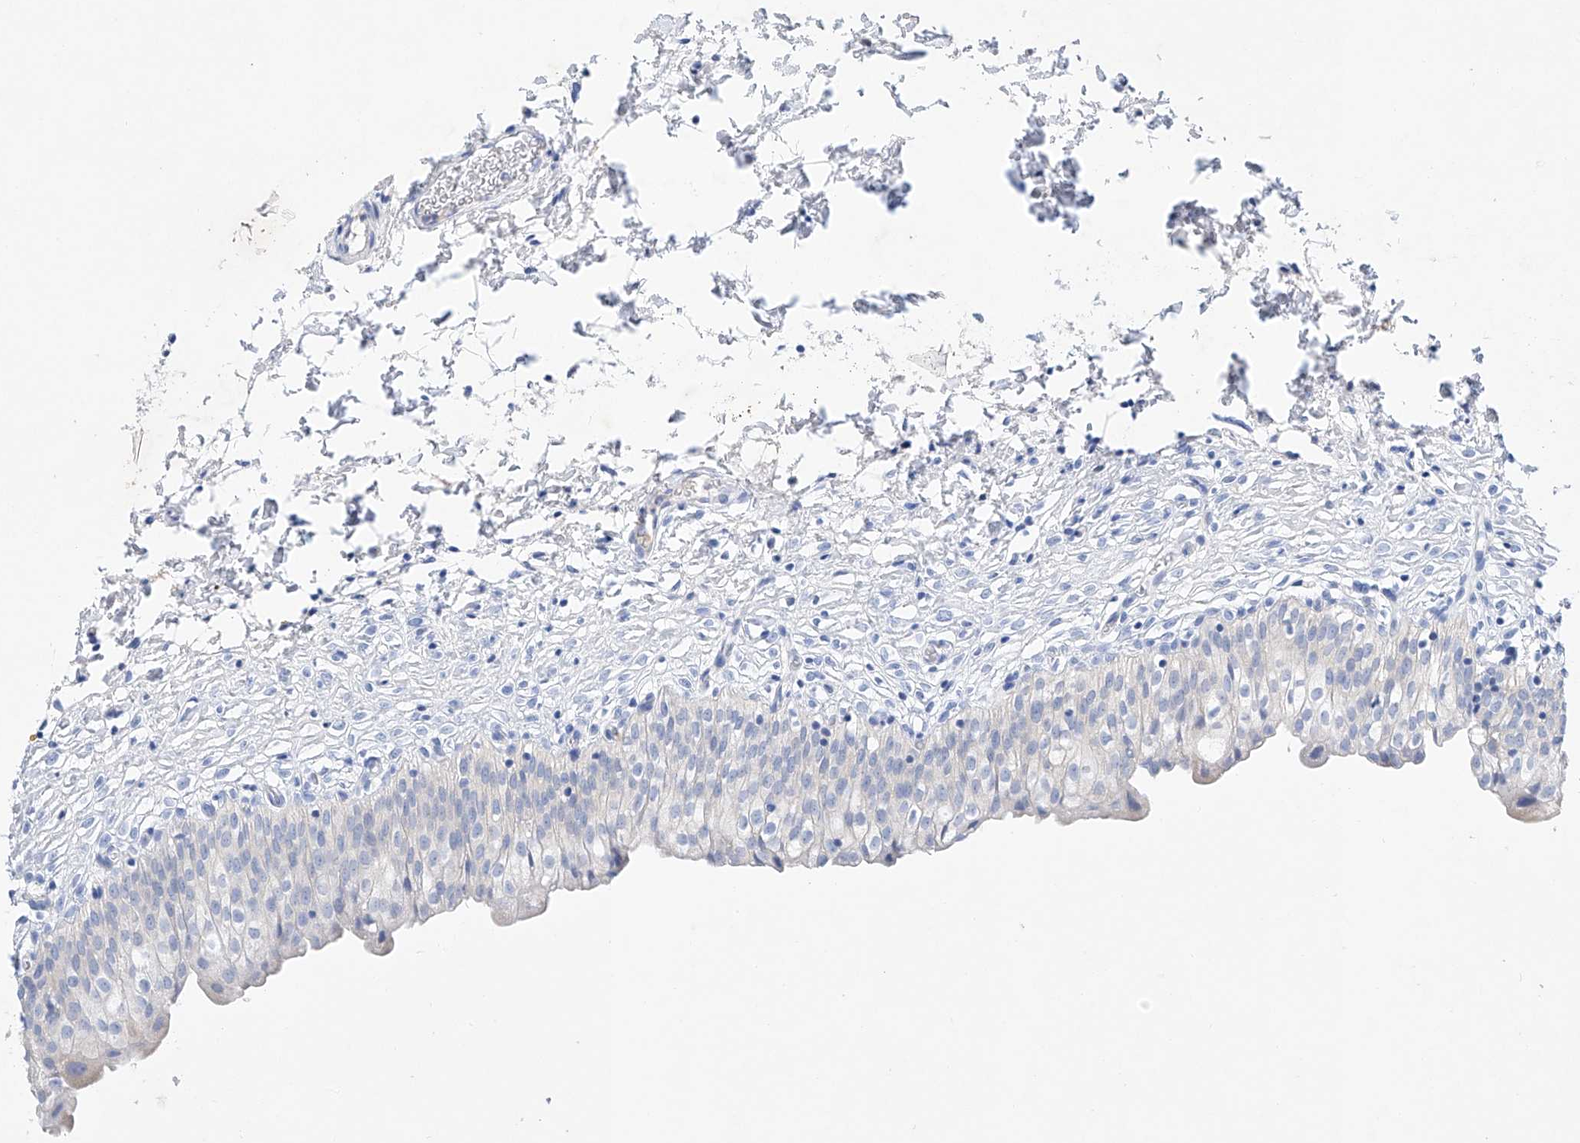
{"staining": {"intensity": "negative", "quantity": "none", "location": "none"}, "tissue": "urinary bladder", "cell_type": "Urothelial cells", "image_type": "normal", "snomed": [{"axis": "morphology", "description": "Normal tissue, NOS"}, {"axis": "topography", "description": "Urinary bladder"}], "caption": "The image shows no significant expression in urothelial cells of urinary bladder. (DAB (3,3'-diaminobenzidine) immunohistochemistry (IHC), high magnification).", "gene": "LURAP1", "patient": {"sex": "male", "age": 55}}